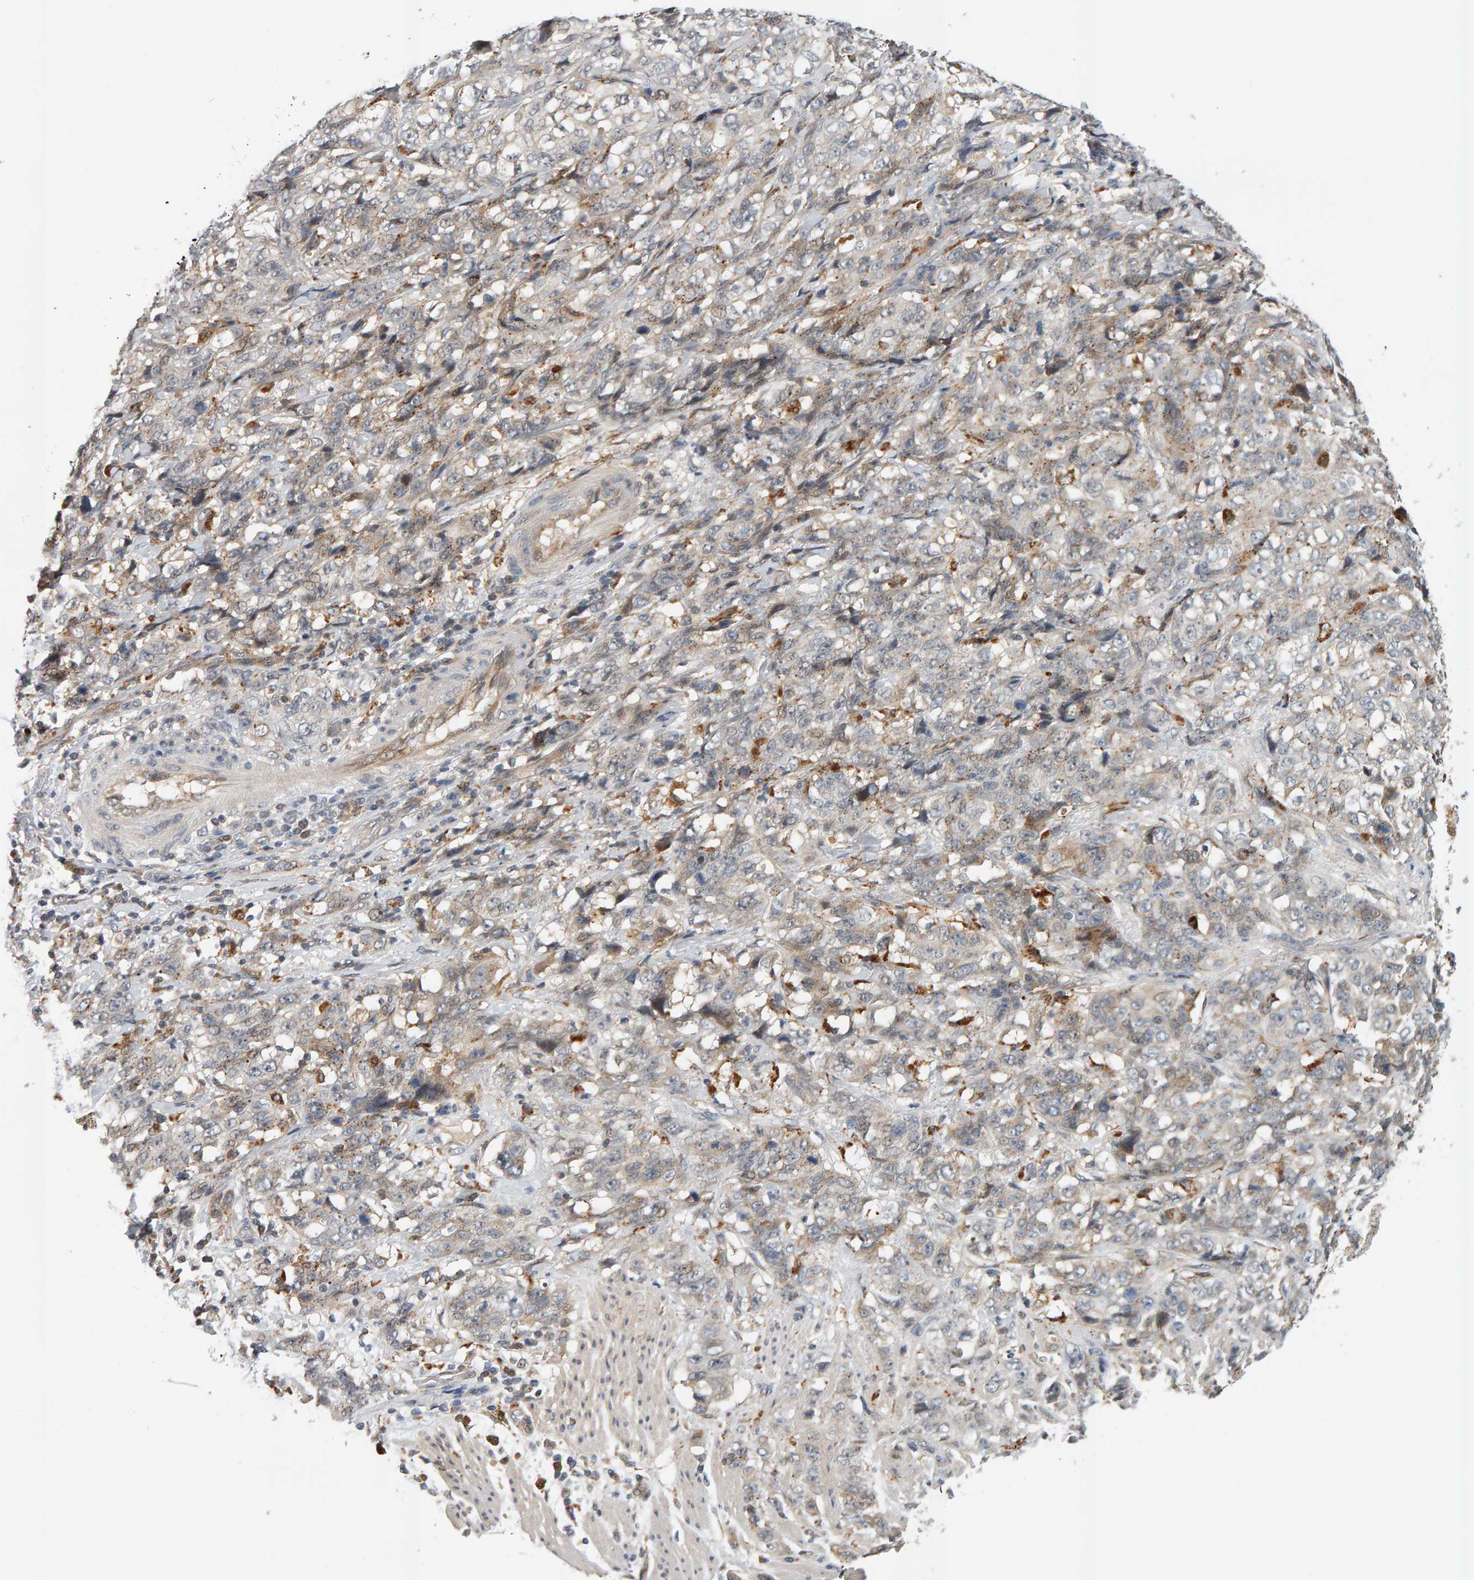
{"staining": {"intensity": "moderate", "quantity": "25%-75%", "location": "cytoplasmic/membranous"}, "tissue": "stomach cancer", "cell_type": "Tumor cells", "image_type": "cancer", "snomed": [{"axis": "morphology", "description": "Adenocarcinoma, NOS"}, {"axis": "topography", "description": "Stomach"}], "caption": "Protein analysis of stomach cancer tissue reveals moderate cytoplasmic/membranous staining in approximately 25%-75% of tumor cells. The protein is shown in brown color, while the nuclei are stained blue.", "gene": "ZNF160", "patient": {"sex": "male", "age": 48}}